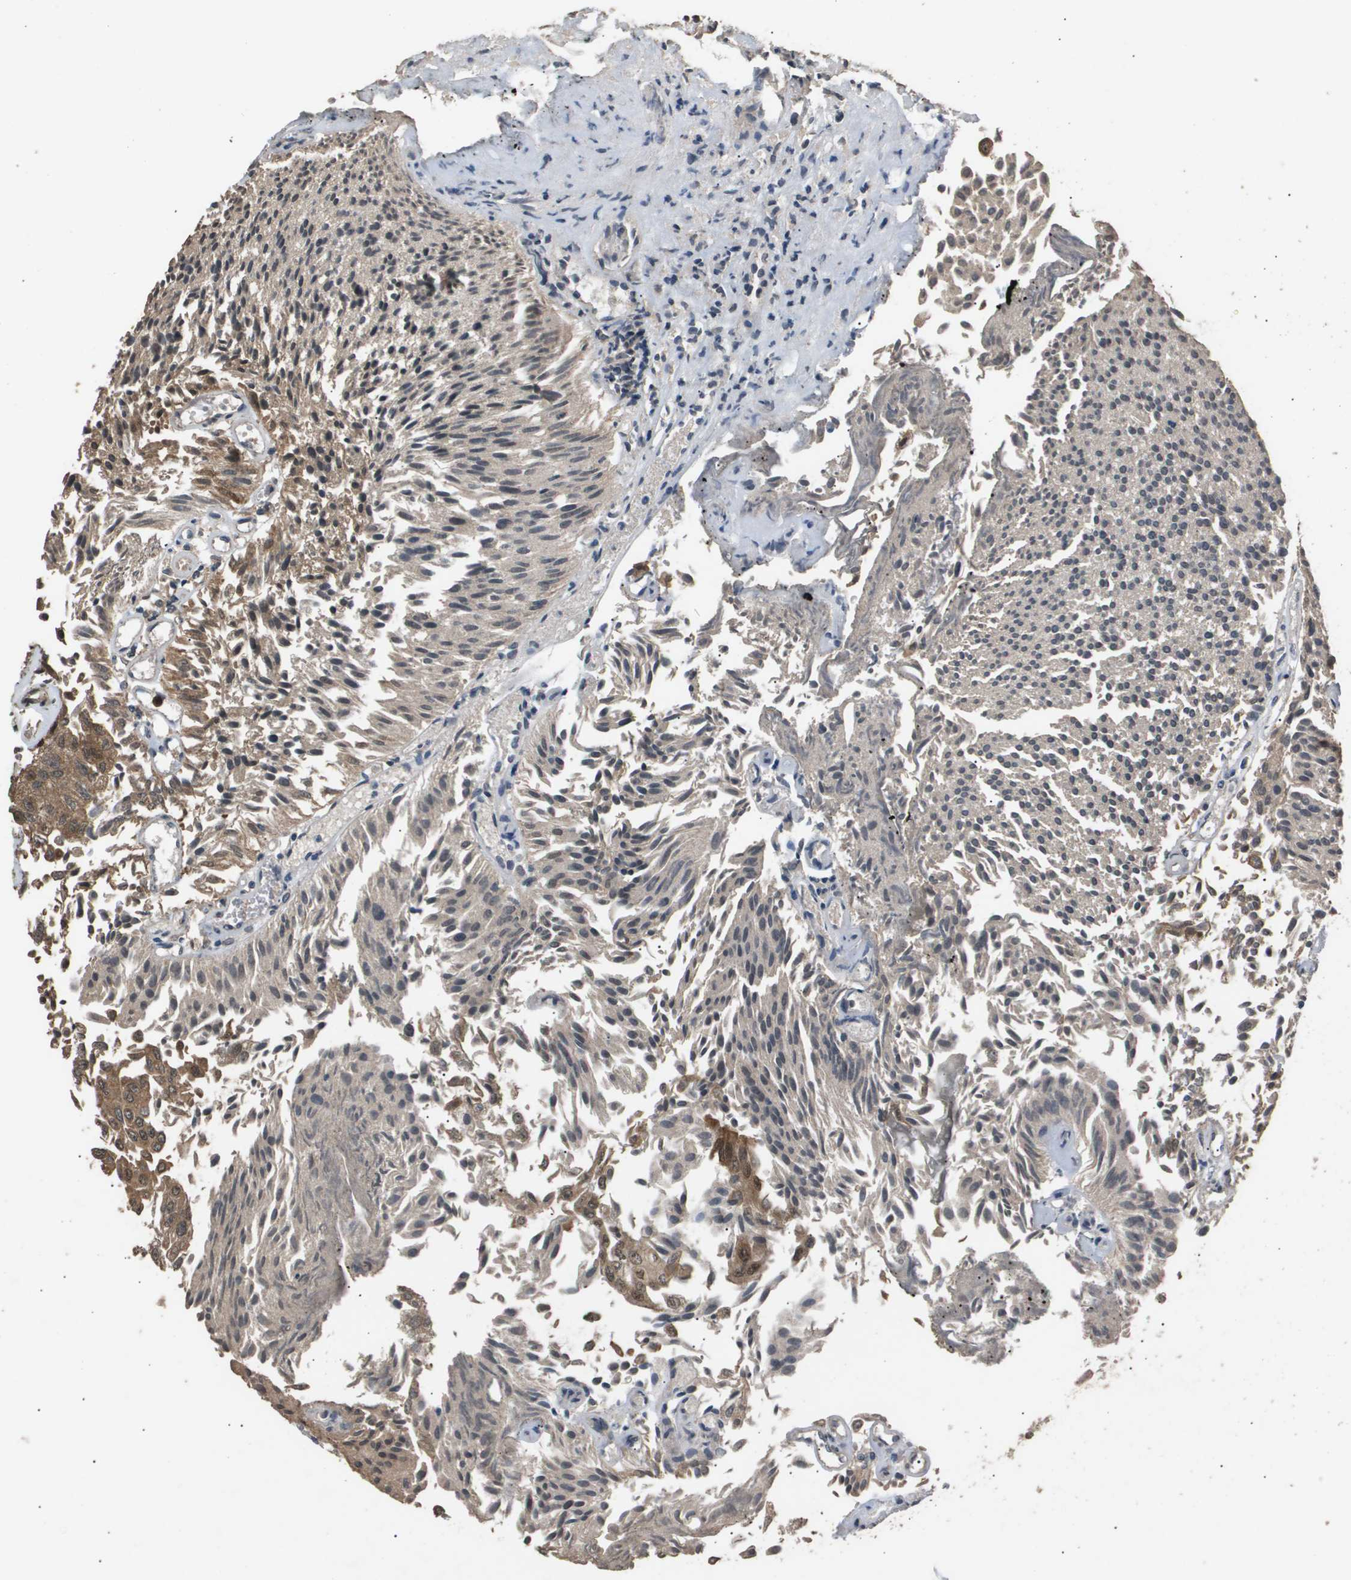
{"staining": {"intensity": "moderate", "quantity": "25%-75%", "location": "cytoplasmic/membranous,nuclear"}, "tissue": "urothelial cancer", "cell_type": "Tumor cells", "image_type": "cancer", "snomed": [{"axis": "morphology", "description": "Urothelial carcinoma, Low grade"}, {"axis": "topography", "description": "Urinary bladder"}], "caption": "Immunohistochemical staining of urothelial cancer shows medium levels of moderate cytoplasmic/membranous and nuclear protein staining in about 25%-75% of tumor cells. Nuclei are stained in blue.", "gene": "ING1", "patient": {"sex": "male", "age": 86}}